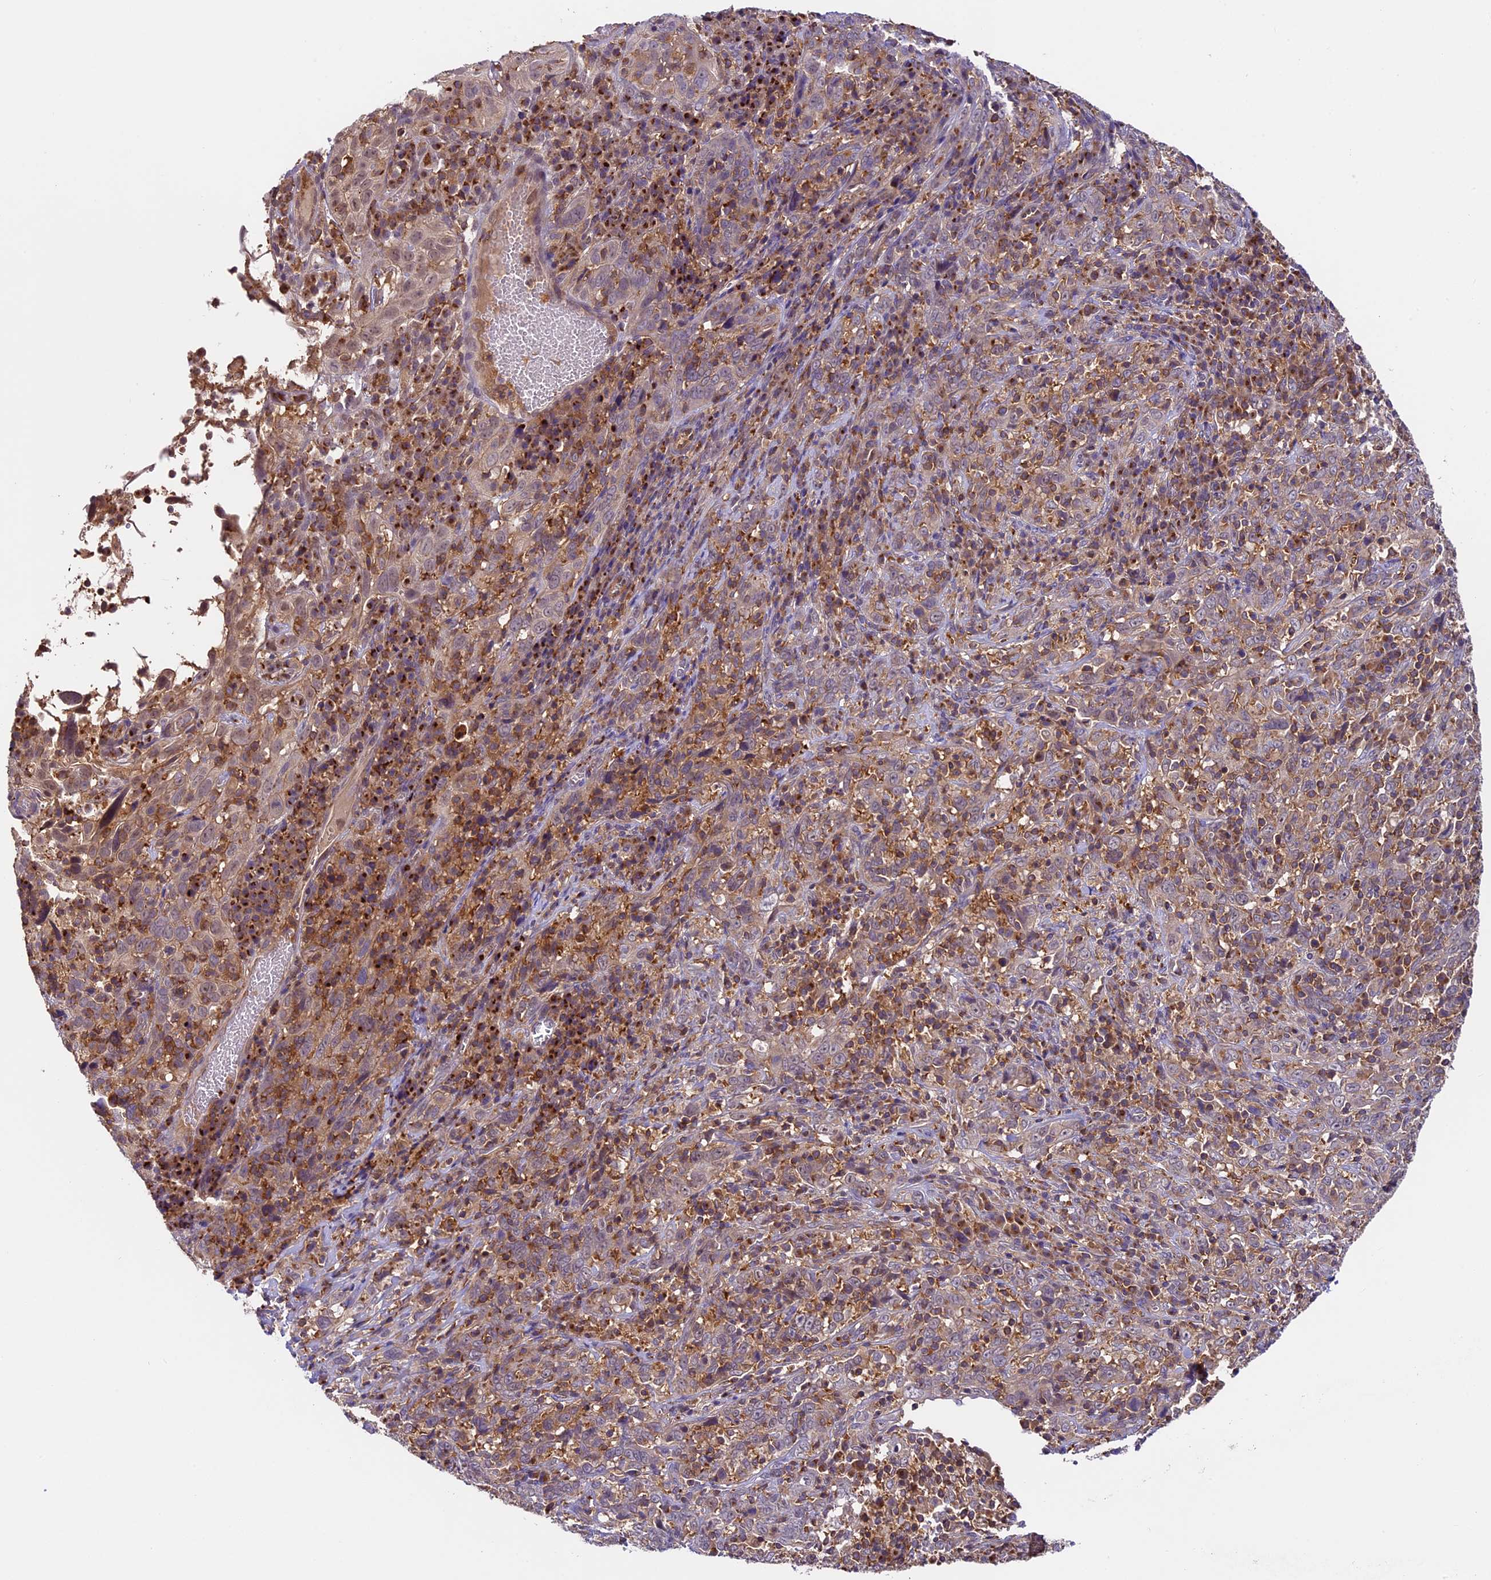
{"staining": {"intensity": "weak", "quantity": "<25%", "location": "cytoplasmic/membranous"}, "tissue": "cervical cancer", "cell_type": "Tumor cells", "image_type": "cancer", "snomed": [{"axis": "morphology", "description": "Squamous cell carcinoma, NOS"}, {"axis": "topography", "description": "Cervix"}], "caption": "This micrograph is of cervical squamous cell carcinoma stained with immunohistochemistry (IHC) to label a protein in brown with the nuclei are counter-stained blue. There is no staining in tumor cells. Brightfield microscopy of IHC stained with DAB (brown) and hematoxylin (blue), captured at high magnification.", "gene": "TBC1D1", "patient": {"sex": "female", "age": 46}}